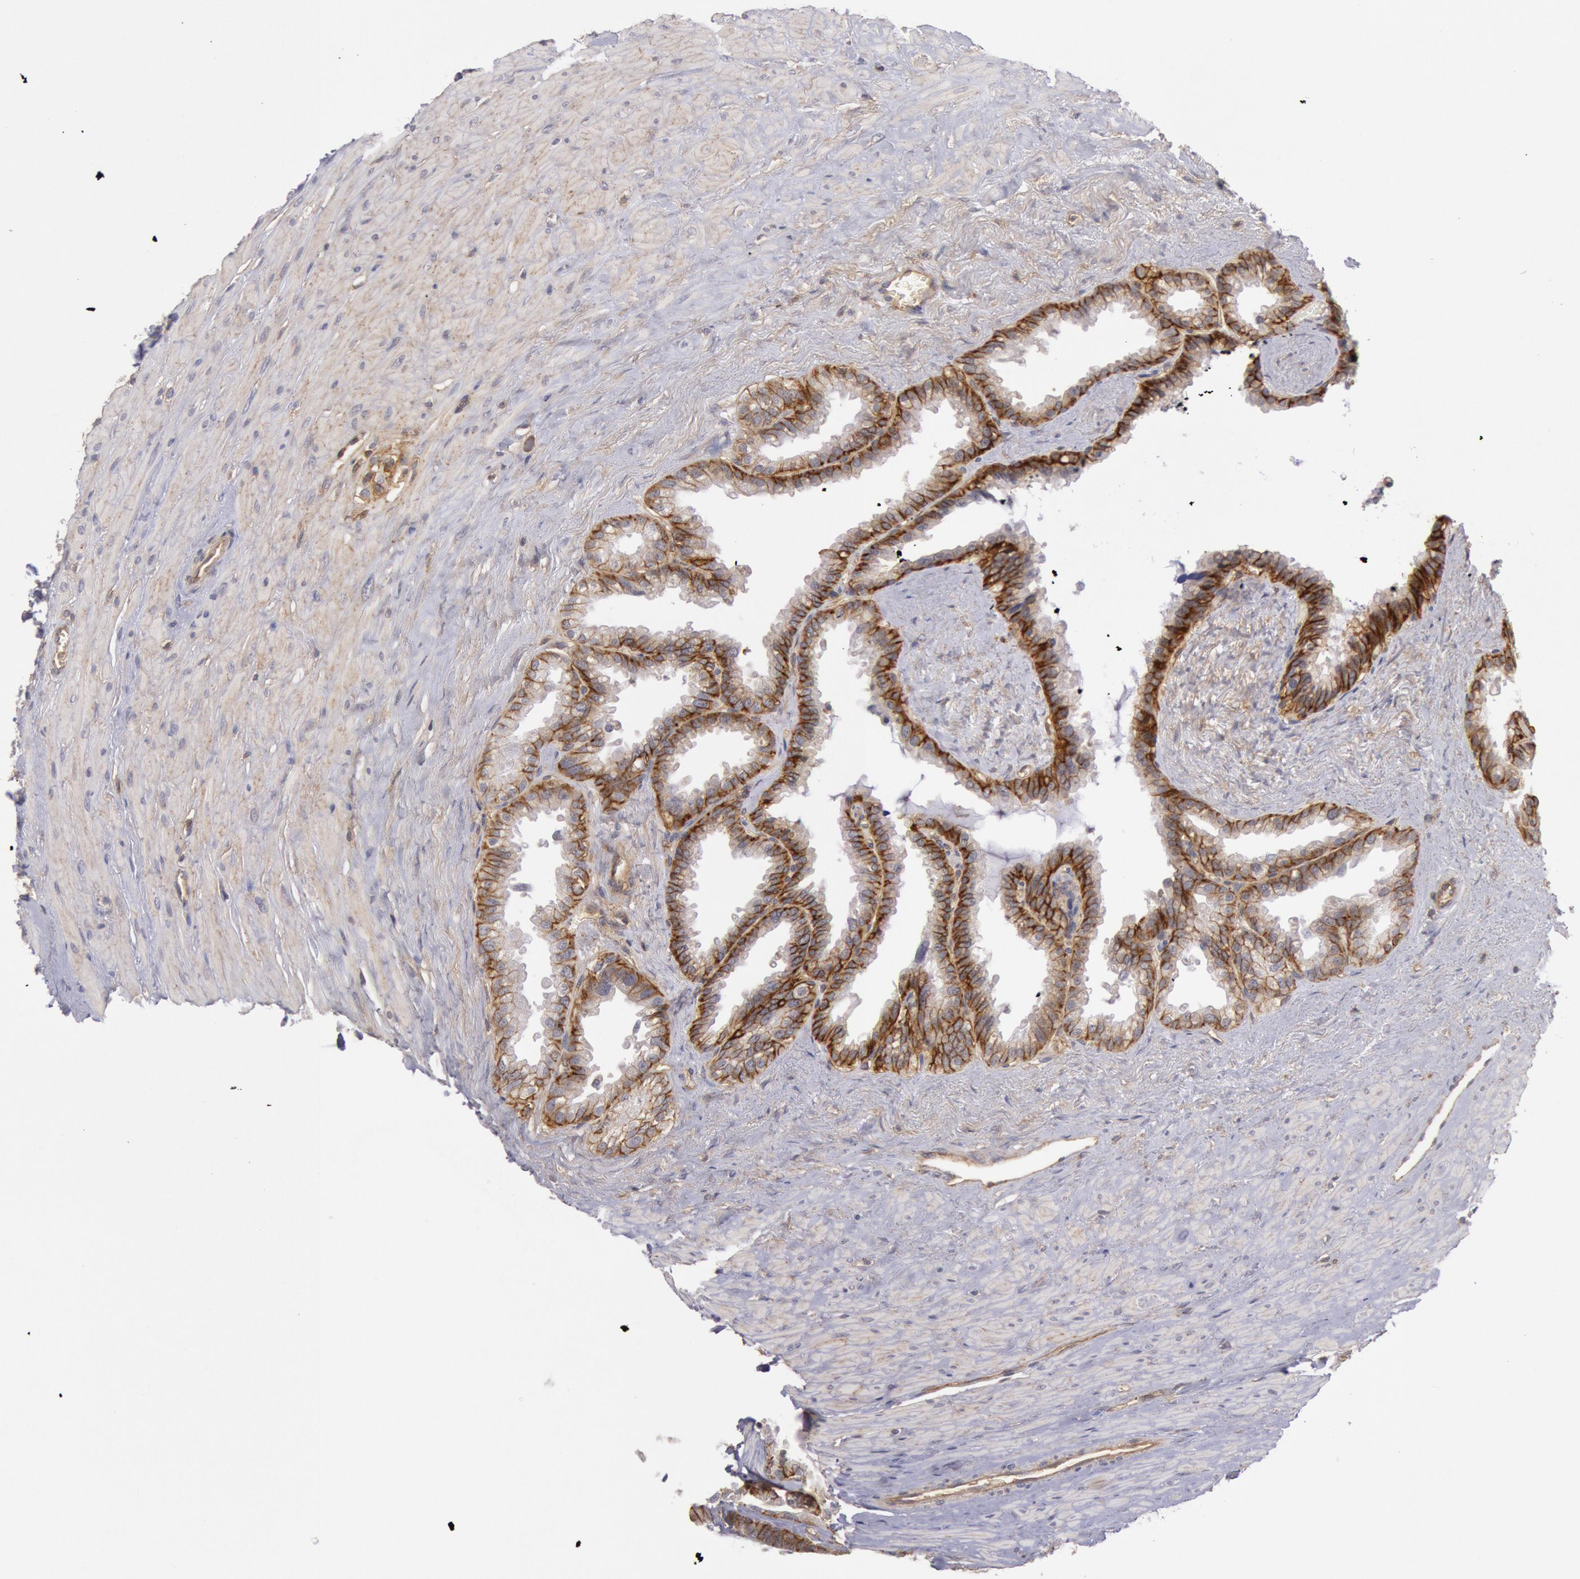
{"staining": {"intensity": "moderate", "quantity": ">75%", "location": "cytoplasmic/membranous"}, "tissue": "seminal vesicle", "cell_type": "Glandular cells", "image_type": "normal", "snomed": [{"axis": "morphology", "description": "Normal tissue, NOS"}, {"axis": "topography", "description": "Prostate"}, {"axis": "topography", "description": "Seminal veicle"}], "caption": "Protein staining exhibits moderate cytoplasmic/membranous staining in approximately >75% of glandular cells in normal seminal vesicle. Nuclei are stained in blue.", "gene": "STX4", "patient": {"sex": "male", "age": 63}}